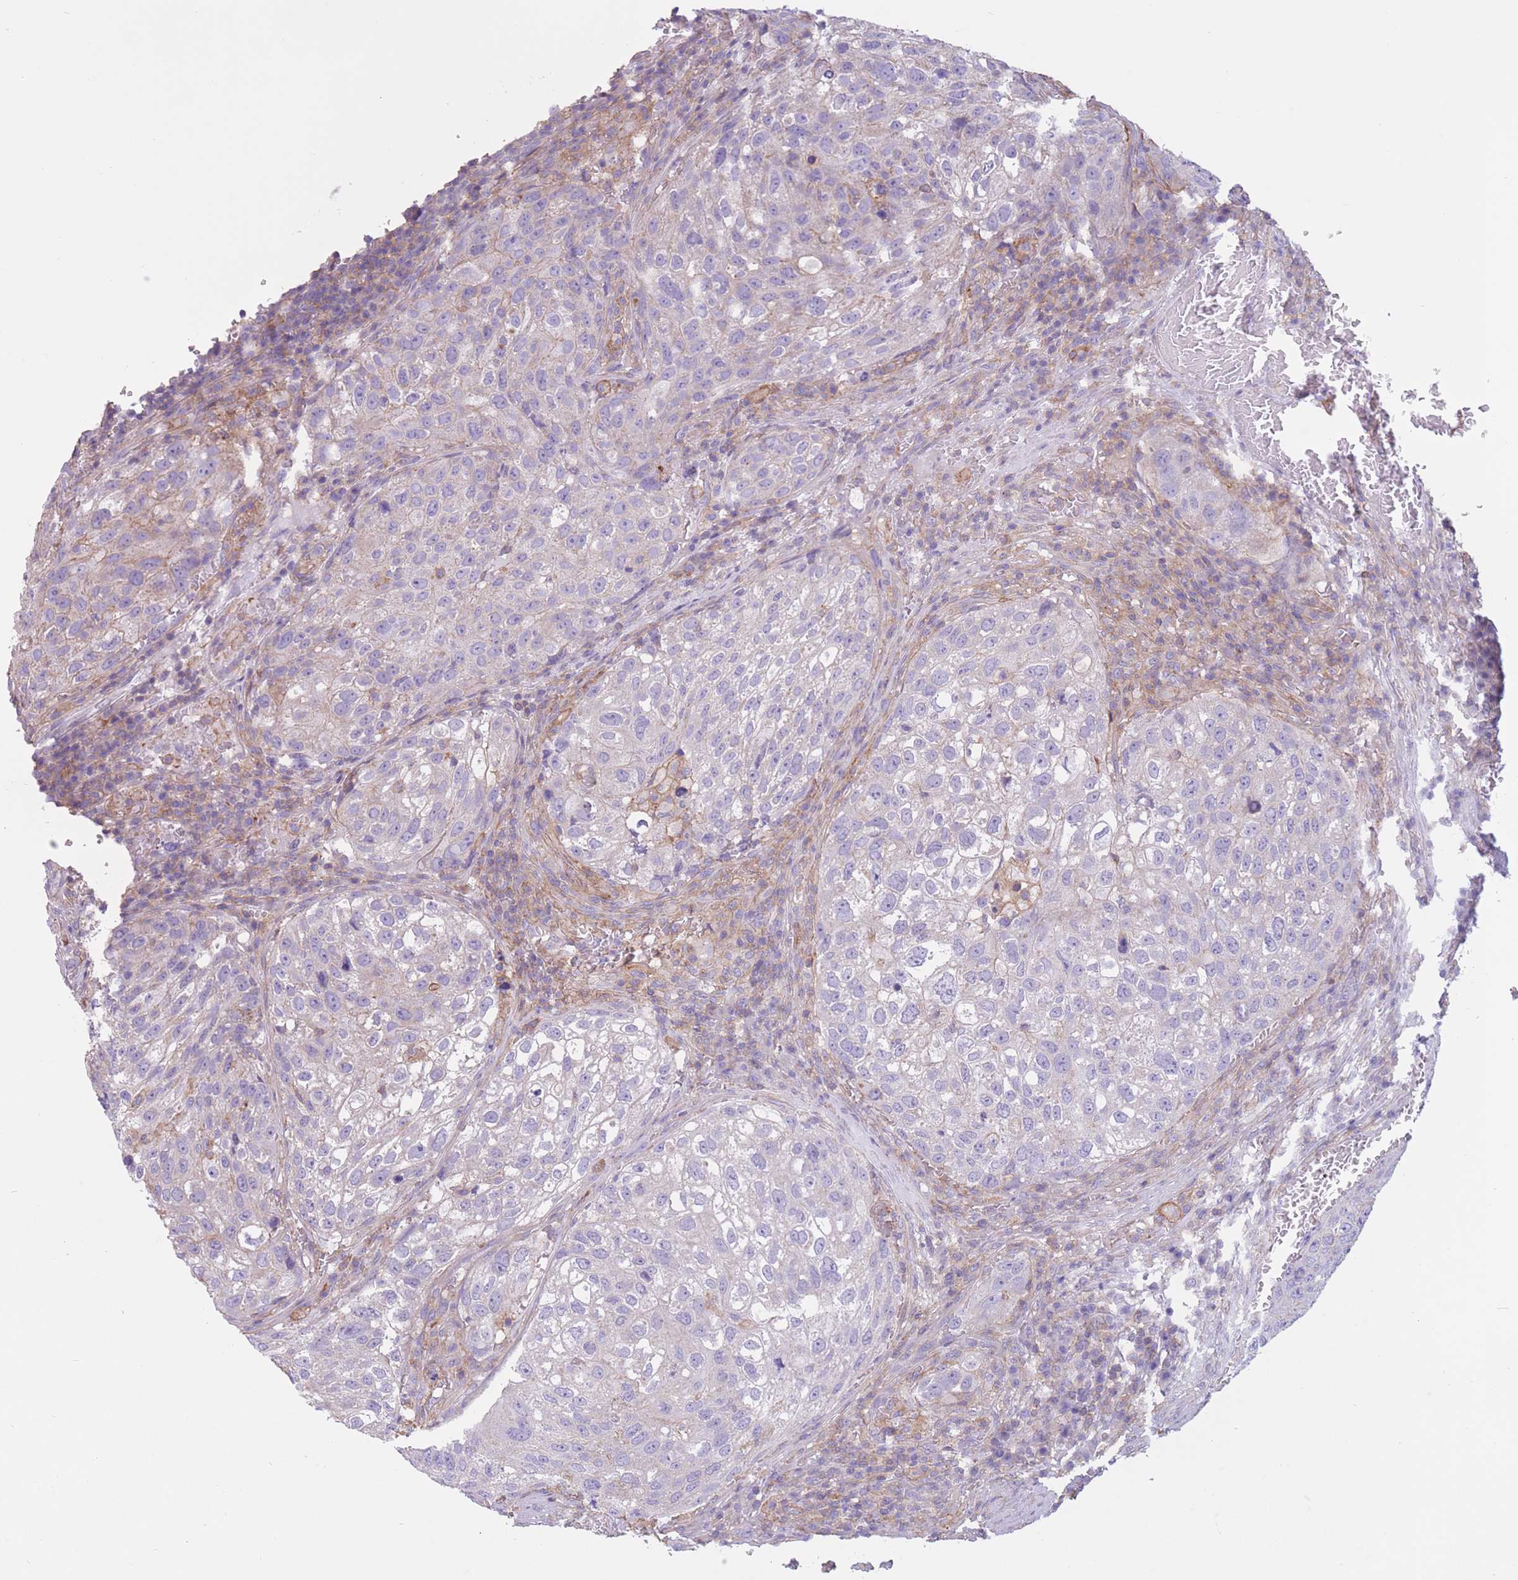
{"staining": {"intensity": "negative", "quantity": "none", "location": "none"}, "tissue": "urothelial cancer", "cell_type": "Tumor cells", "image_type": "cancer", "snomed": [{"axis": "morphology", "description": "Urothelial carcinoma, High grade"}, {"axis": "topography", "description": "Lymph node"}, {"axis": "topography", "description": "Urinary bladder"}], "caption": "Immunohistochemical staining of urothelial cancer exhibits no significant expression in tumor cells.", "gene": "PDHA1", "patient": {"sex": "male", "age": 51}}